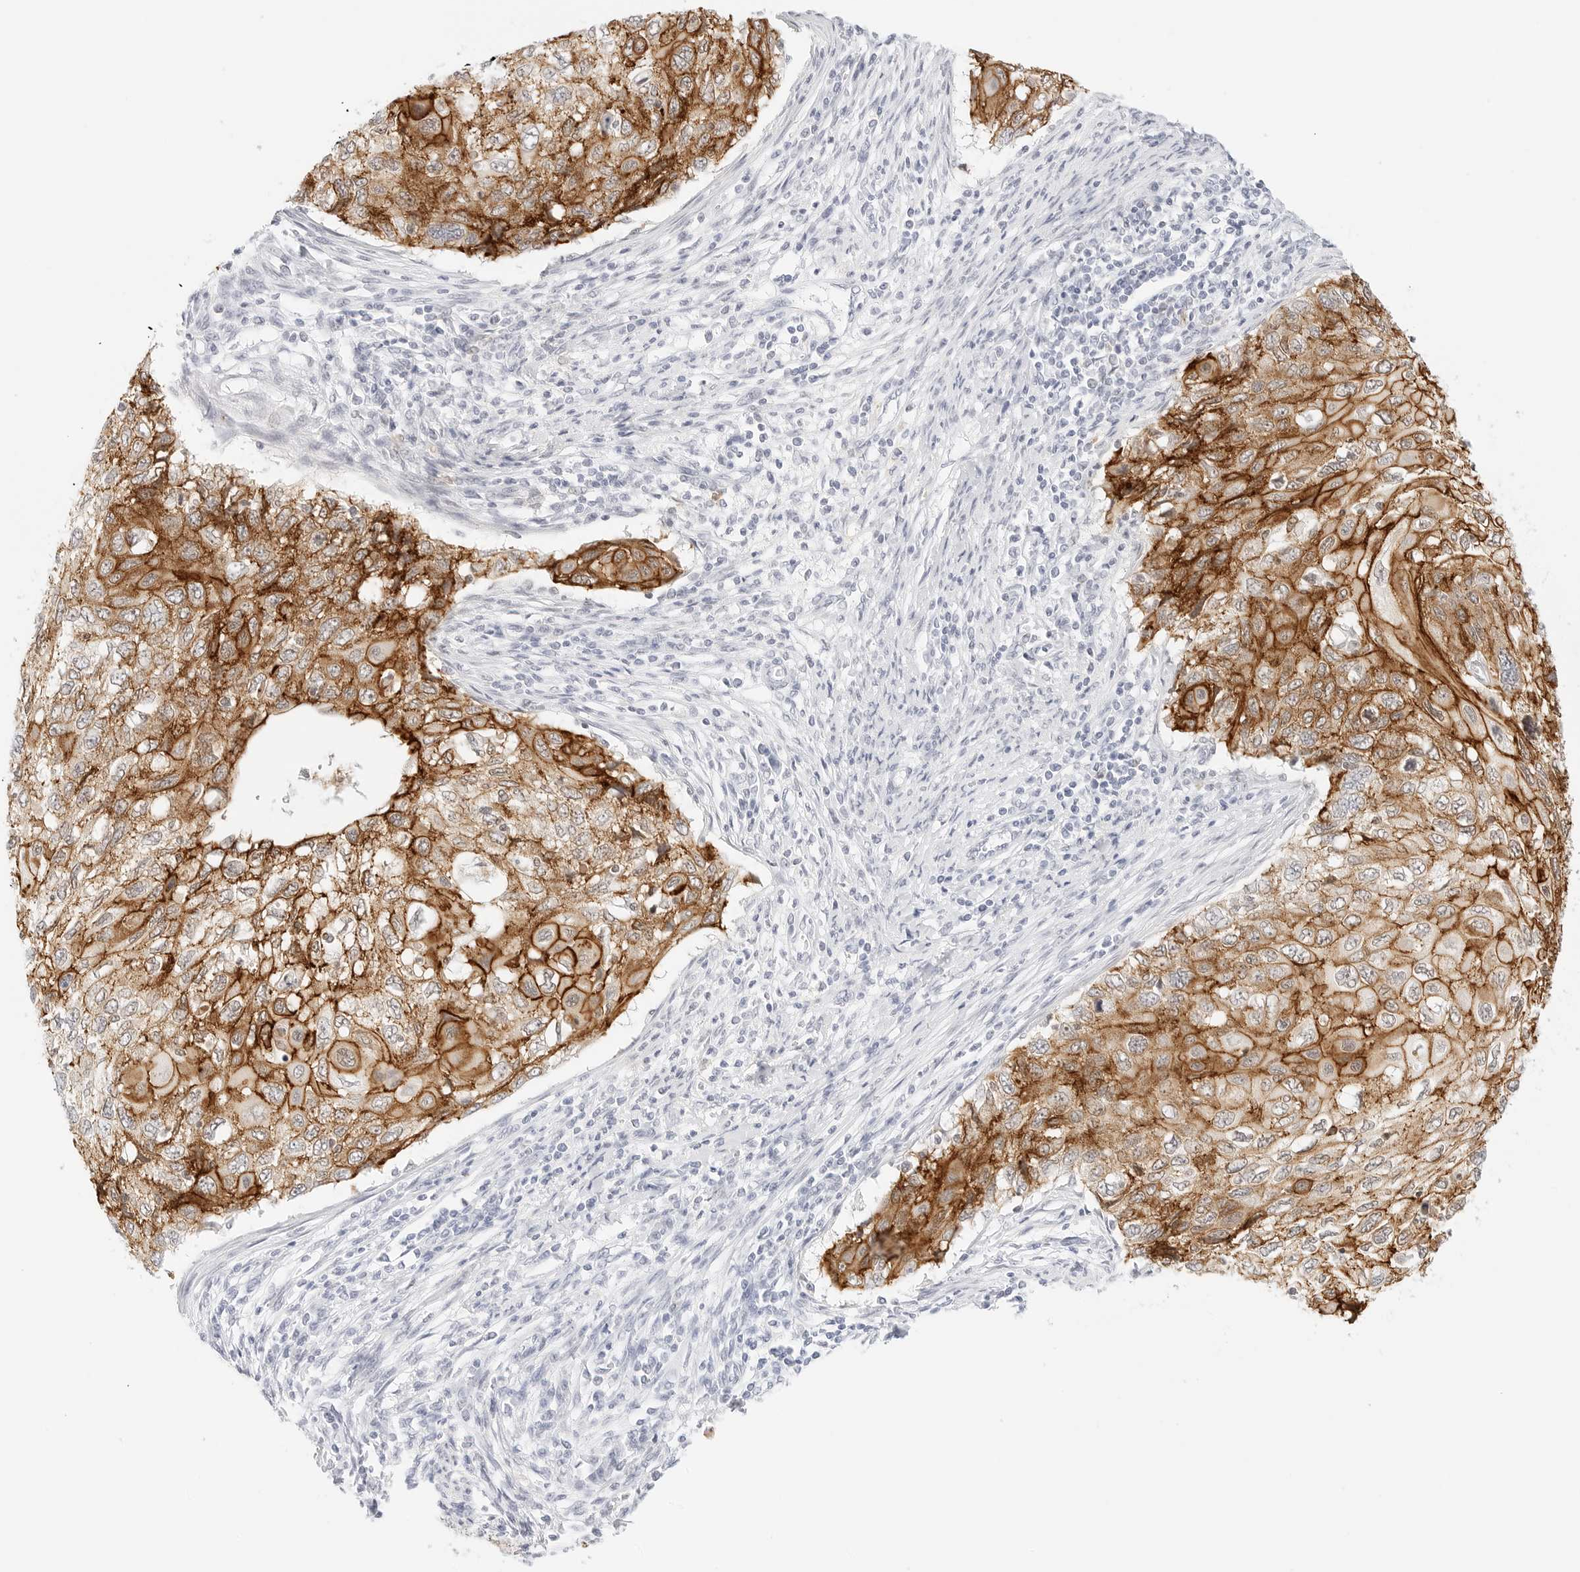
{"staining": {"intensity": "strong", "quantity": ">75%", "location": "cytoplasmic/membranous"}, "tissue": "cervical cancer", "cell_type": "Tumor cells", "image_type": "cancer", "snomed": [{"axis": "morphology", "description": "Squamous cell carcinoma, NOS"}, {"axis": "topography", "description": "Cervix"}], "caption": "About >75% of tumor cells in human cervical squamous cell carcinoma exhibit strong cytoplasmic/membranous protein expression as visualized by brown immunohistochemical staining.", "gene": "CDH1", "patient": {"sex": "female", "age": 70}}